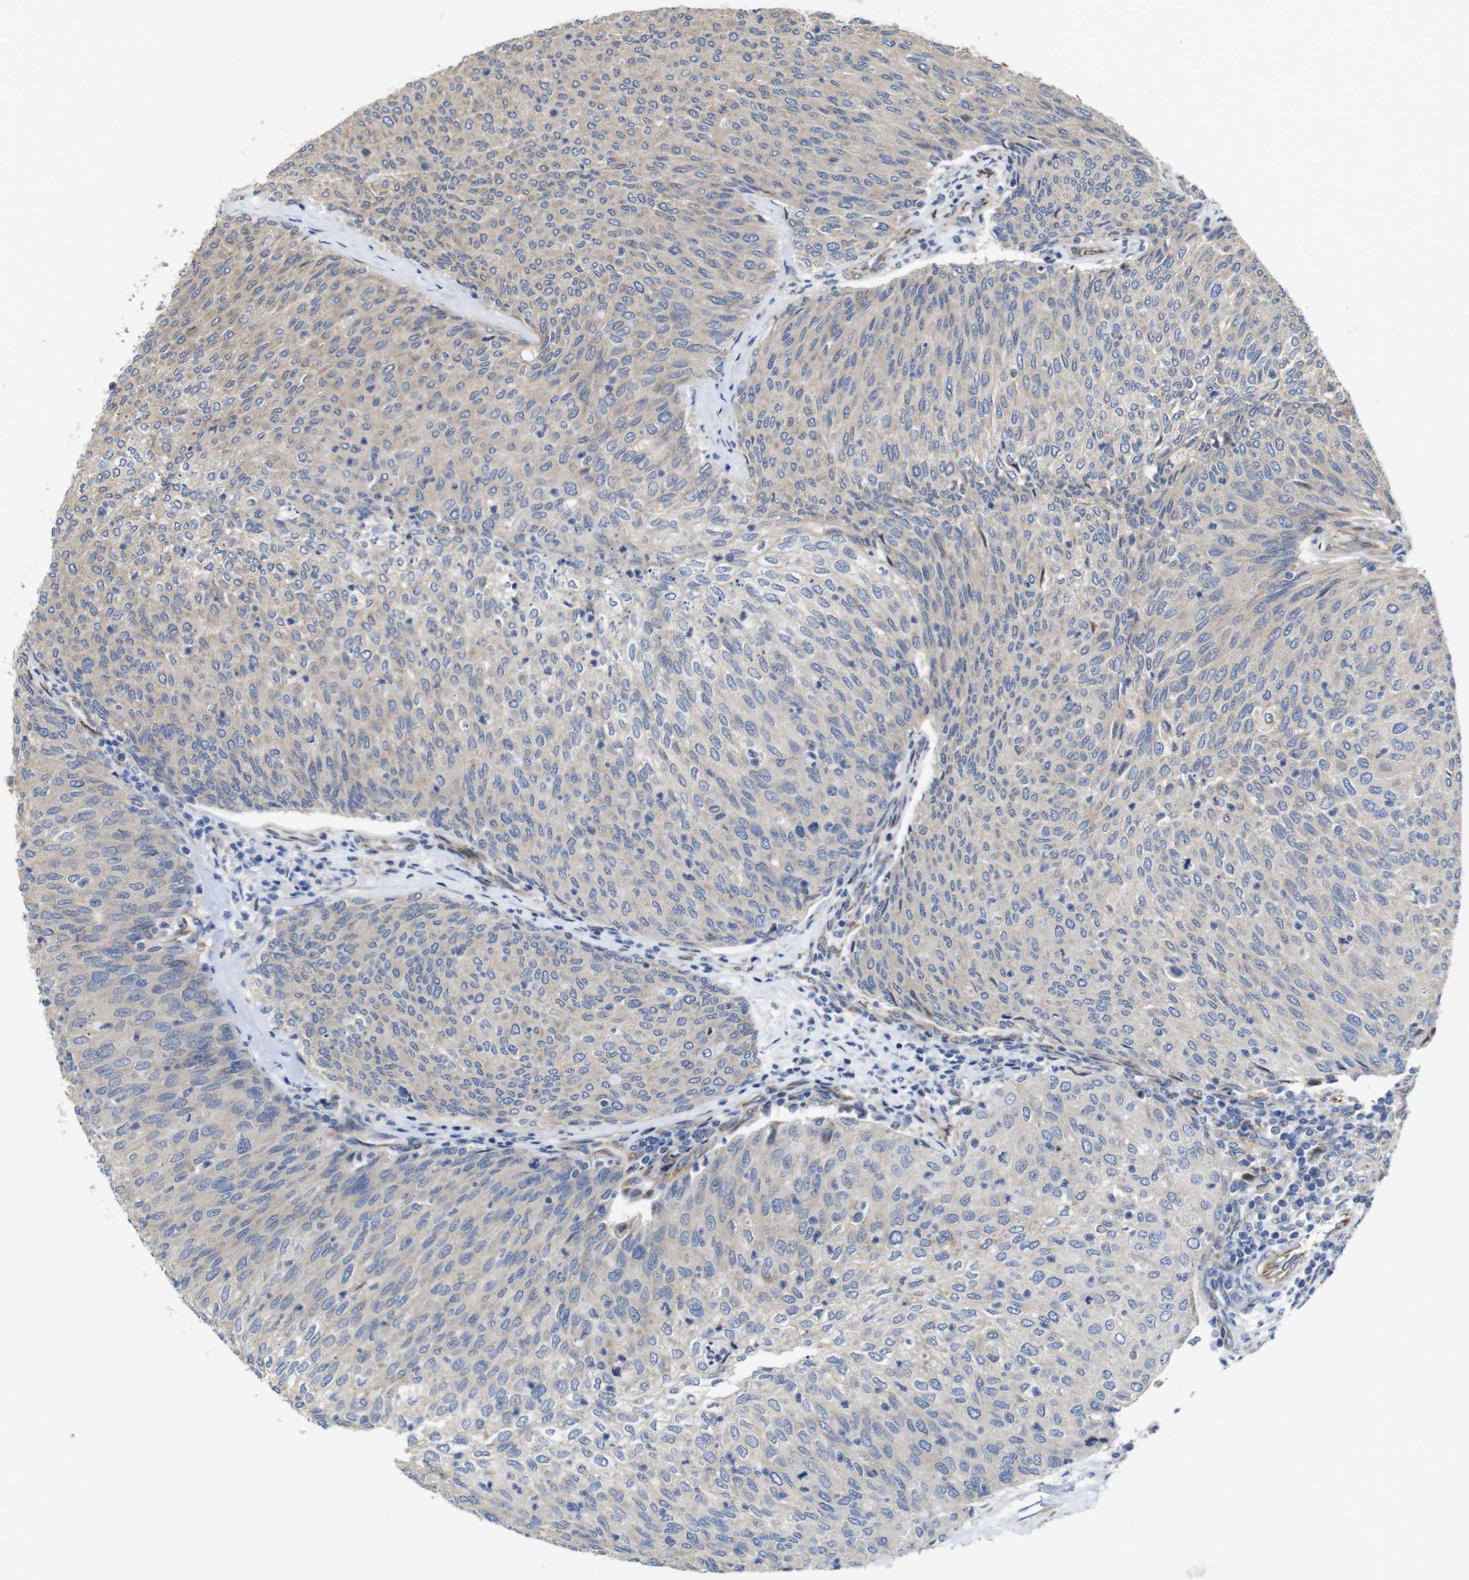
{"staining": {"intensity": "weak", "quantity": "25%-75%", "location": "cytoplasmic/membranous"}, "tissue": "urothelial cancer", "cell_type": "Tumor cells", "image_type": "cancer", "snomed": [{"axis": "morphology", "description": "Urothelial carcinoma, Low grade"}, {"axis": "topography", "description": "Urinary bladder"}], "caption": "An immunohistochemistry (IHC) image of tumor tissue is shown. Protein staining in brown highlights weak cytoplasmic/membranous positivity in low-grade urothelial carcinoma within tumor cells.", "gene": "POMK", "patient": {"sex": "female", "age": 79}}